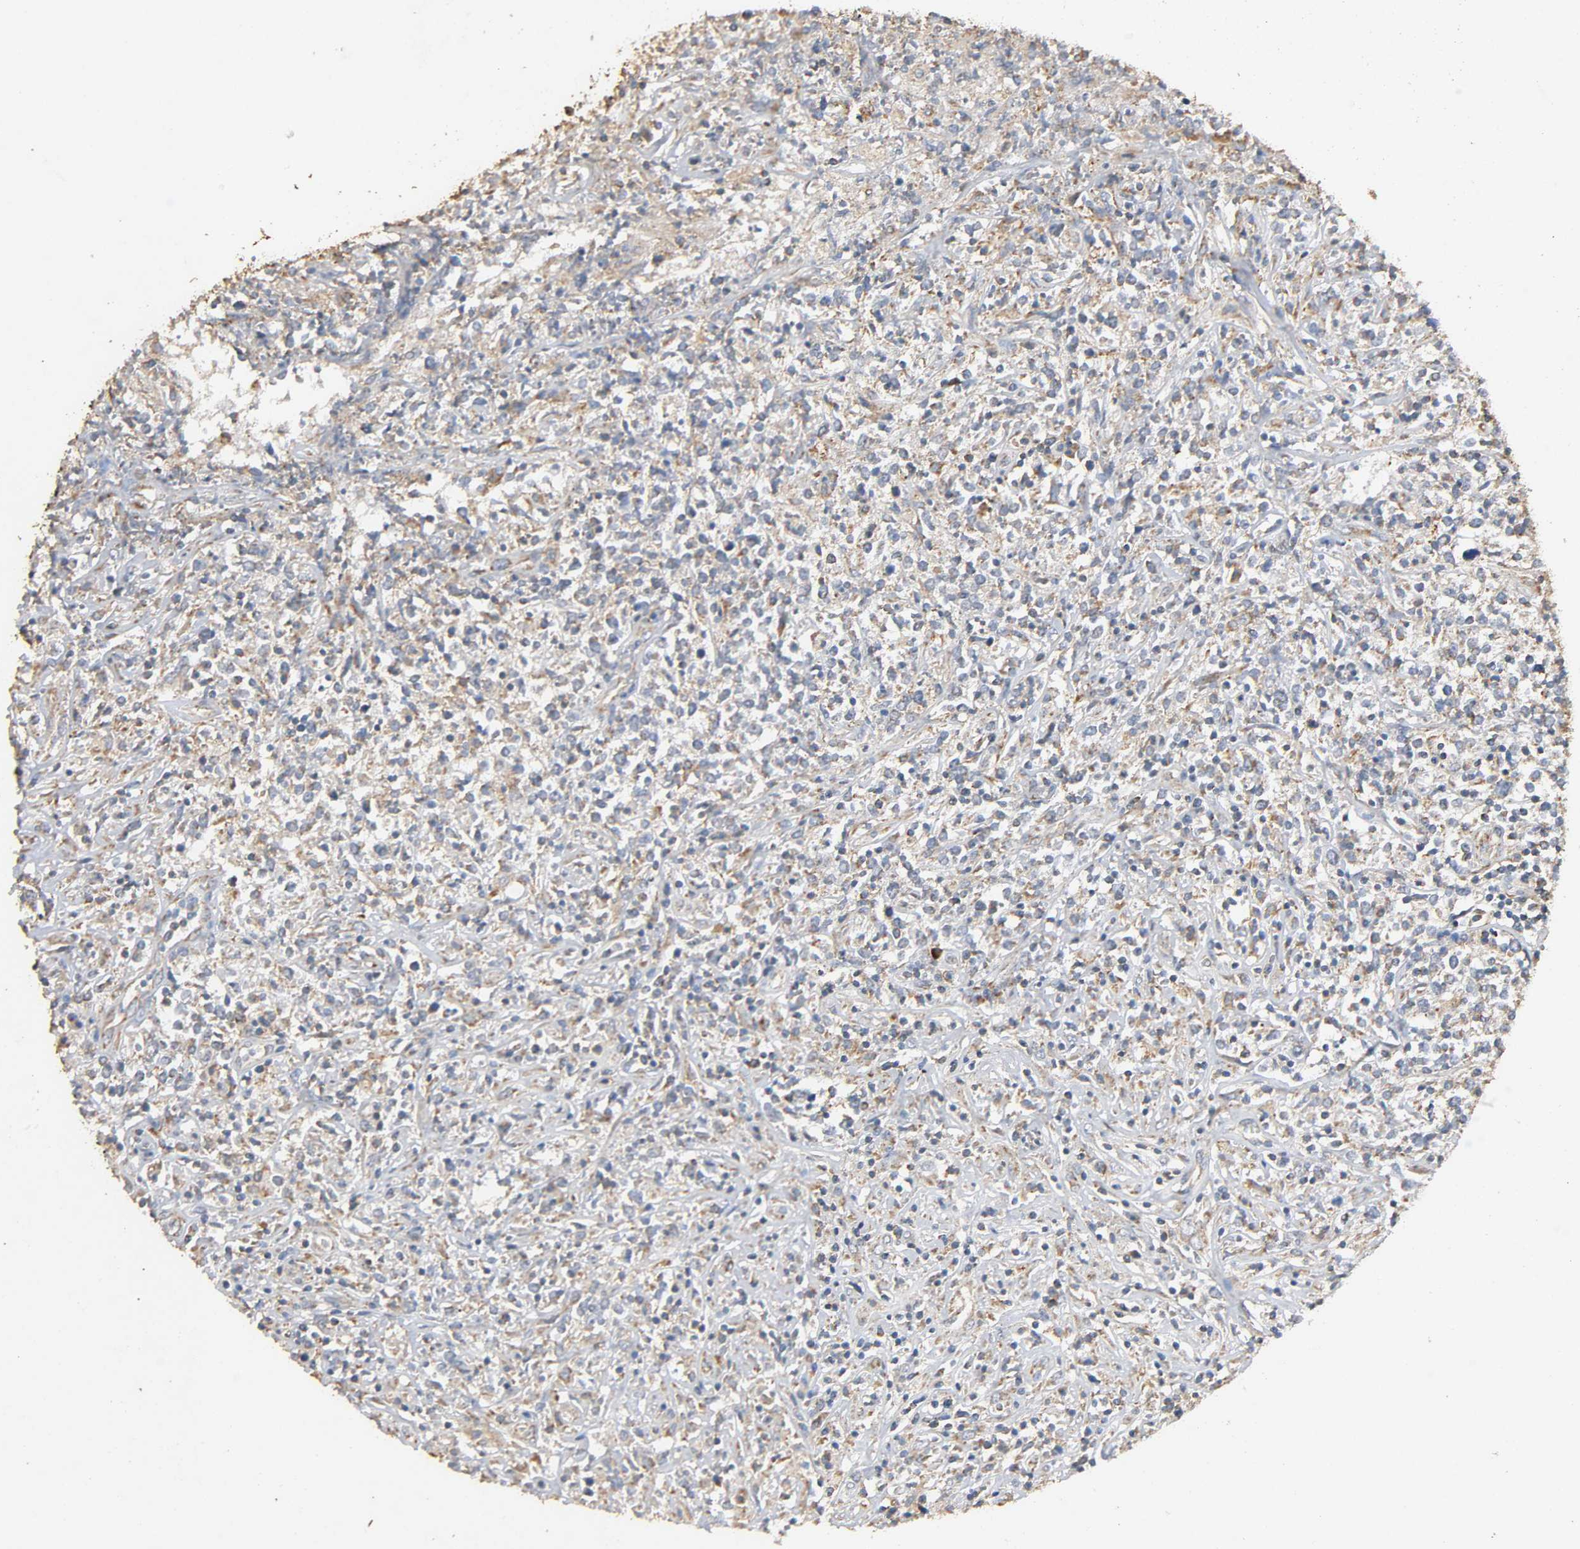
{"staining": {"intensity": "weak", "quantity": "25%-75%", "location": "cytoplasmic/membranous"}, "tissue": "lymphoma", "cell_type": "Tumor cells", "image_type": "cancer", "snomed": [{"axis": "morphology", "description": "Malignant lymphoma, non-Hodgkin's type, High grade"}, {"axis": "topography", "description": "Lymph node"}], "caption": "Brown immunohistochemical staining in human high-grade malignant lymphoma, non-Hodgkin's type exhibits weak cytoplasmic/membranous staining in about 25%-75% of tumor cells.", "gene": "NDUFS3", "patient": {"sex": "female", "age": 84}}